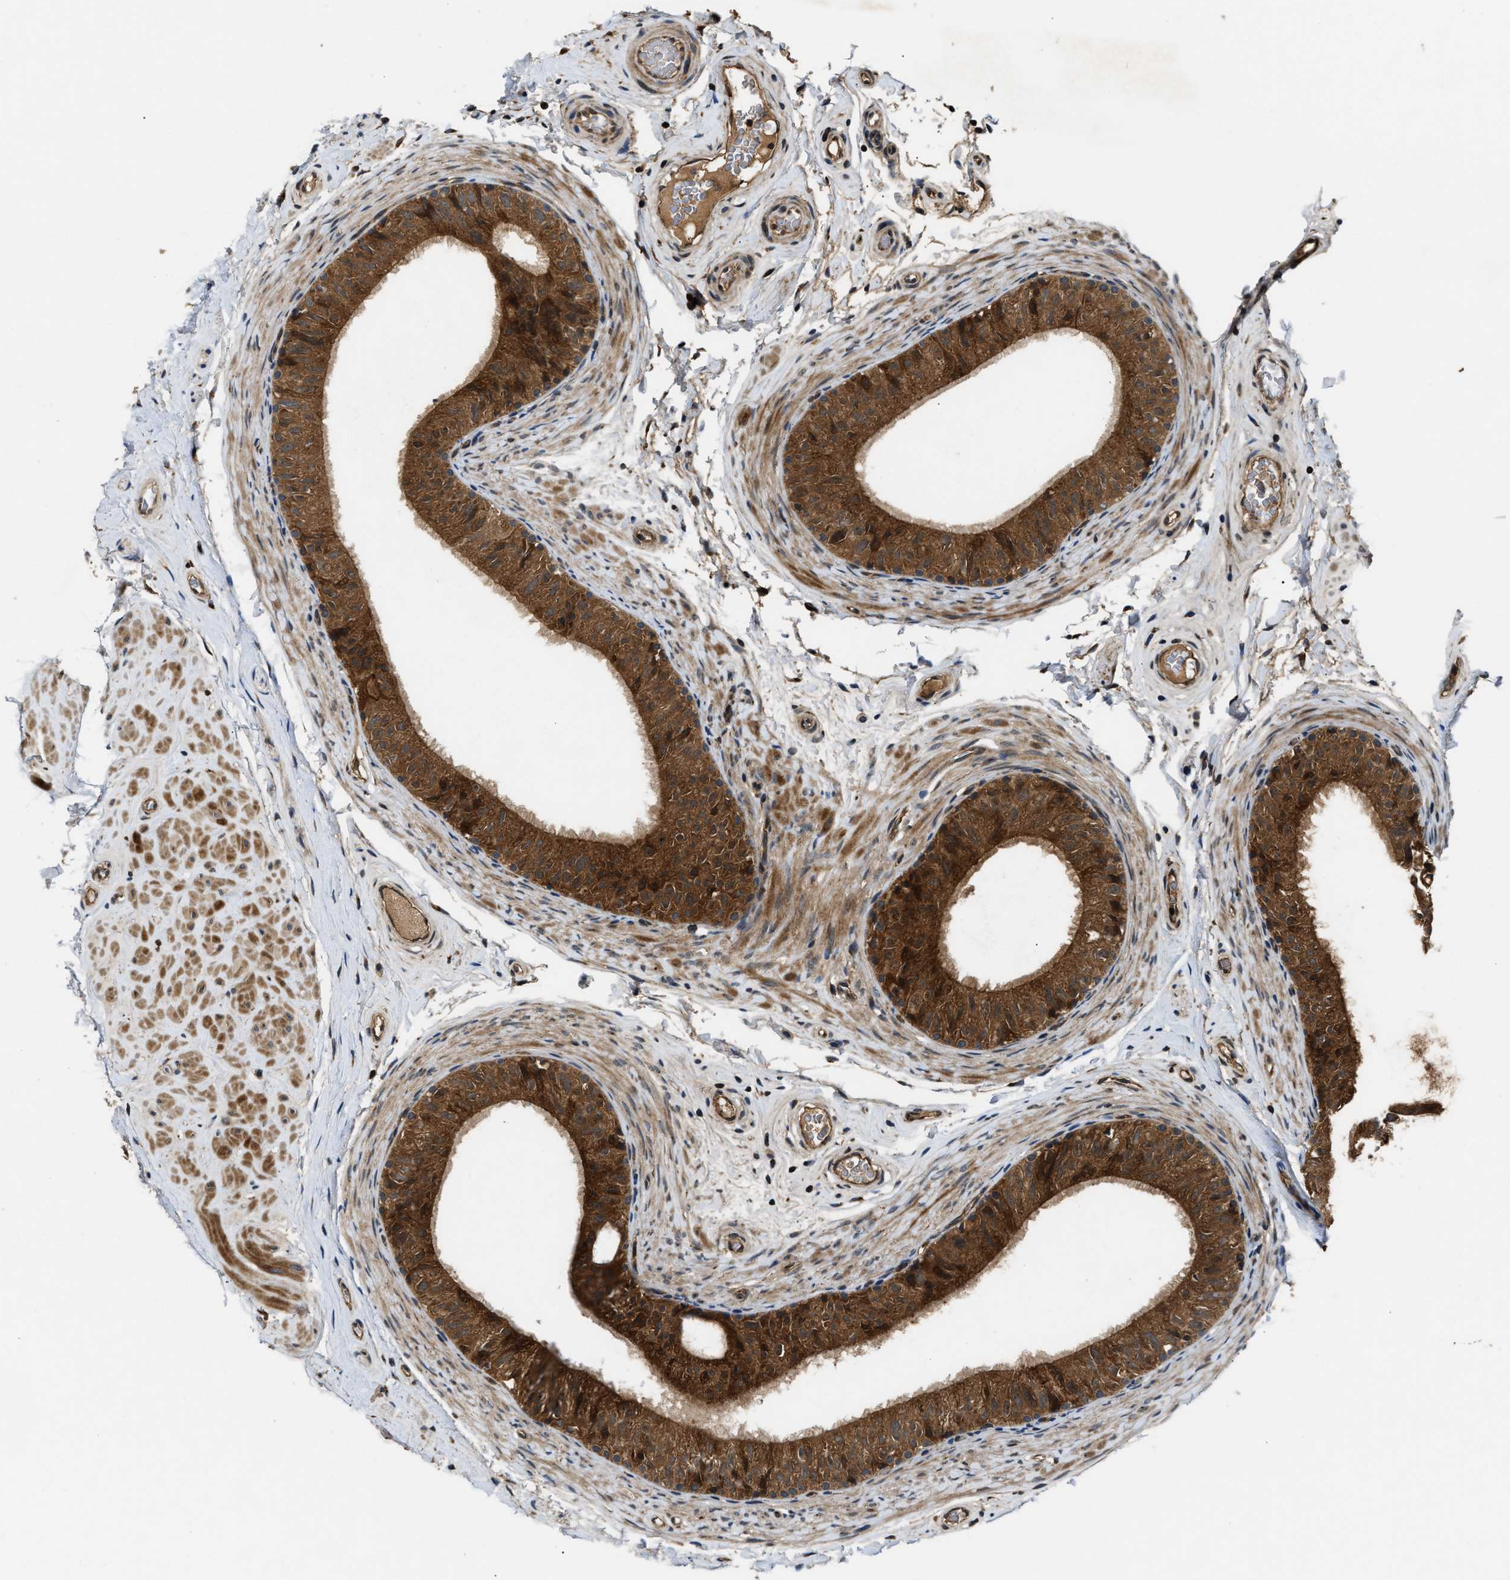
{"staining": {"intensity": "strong", "quantity": ">75%", "location": "cytoplasmic/membranous"}, "tissue": "epididymis", "cell_type": "Glandular cells", "image_type": "normal", "snomed": [{"axis": "morphology", "description": "Normal tissue, NOS"}, {"axis": "topography", "description": "Epididymis"}], "caption": "Epididymis stained with DAB (3,3'-diaminobenzidine) immunohistochemistry (IHC) reveals high levels of strong cytoplasmic/membranous positivity in approximately >75% of glandular cells.", "gene": "PNPLA8", "patient": {"sex": "male", "age": 34}}